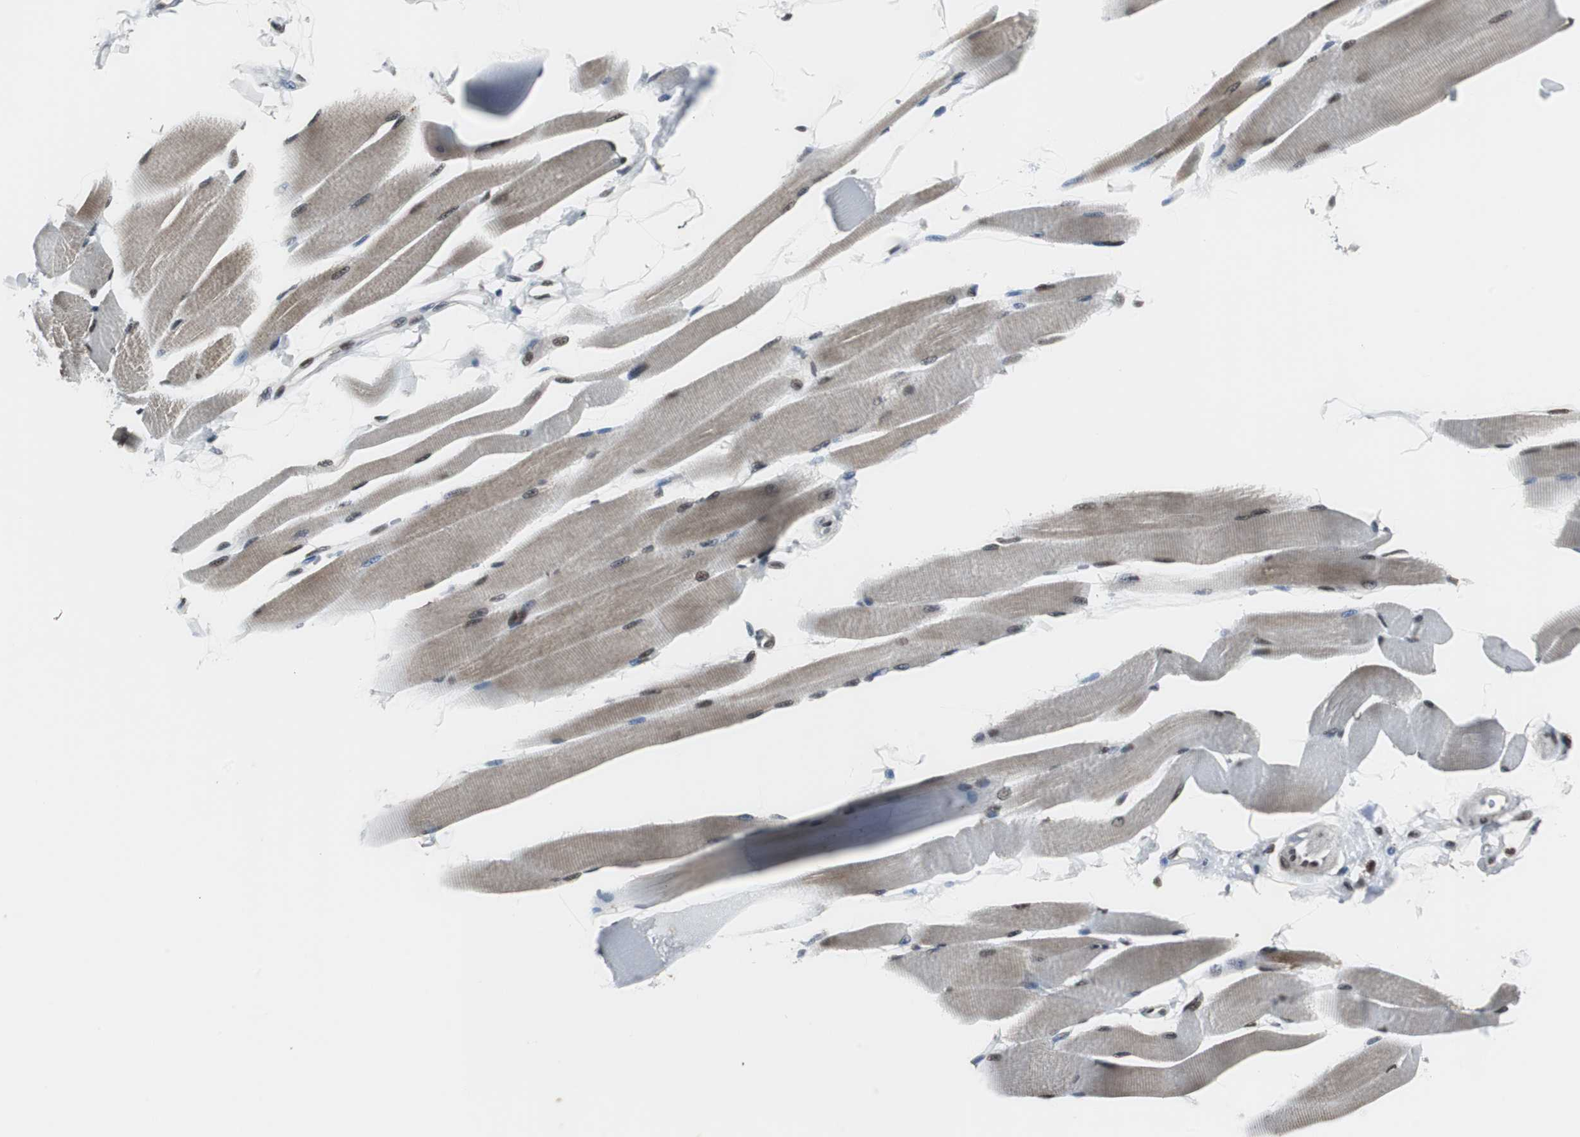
{"staining": {"intensity": "strong", "quantity": ">75%", "location": "cytoplasmic/membranous,nuclear"}, "tissue": "skeletal muscle", "cell_type": "Myocytes", "image_type": "normal", "snomed": [{"axis": "morphology", "description": "Normal tissue, NOS"}, {"axis": "topography", "description": "Skeletal muscle"}, {"axis": "topography", "description": "Peripheral nerve tissue"}], "caption": "Brown immunohistochemical staining in benign skeletal muscle displays strong cytoplasmic/membranous,nuclear expression in about >75% of myocytes. (DAB (3,3'-diaminobenzidine) IHC, brown staining for protein, blue staining for nuclei).", "gene": "CDK9", "patient": {"sex": "female", "age": 84}}